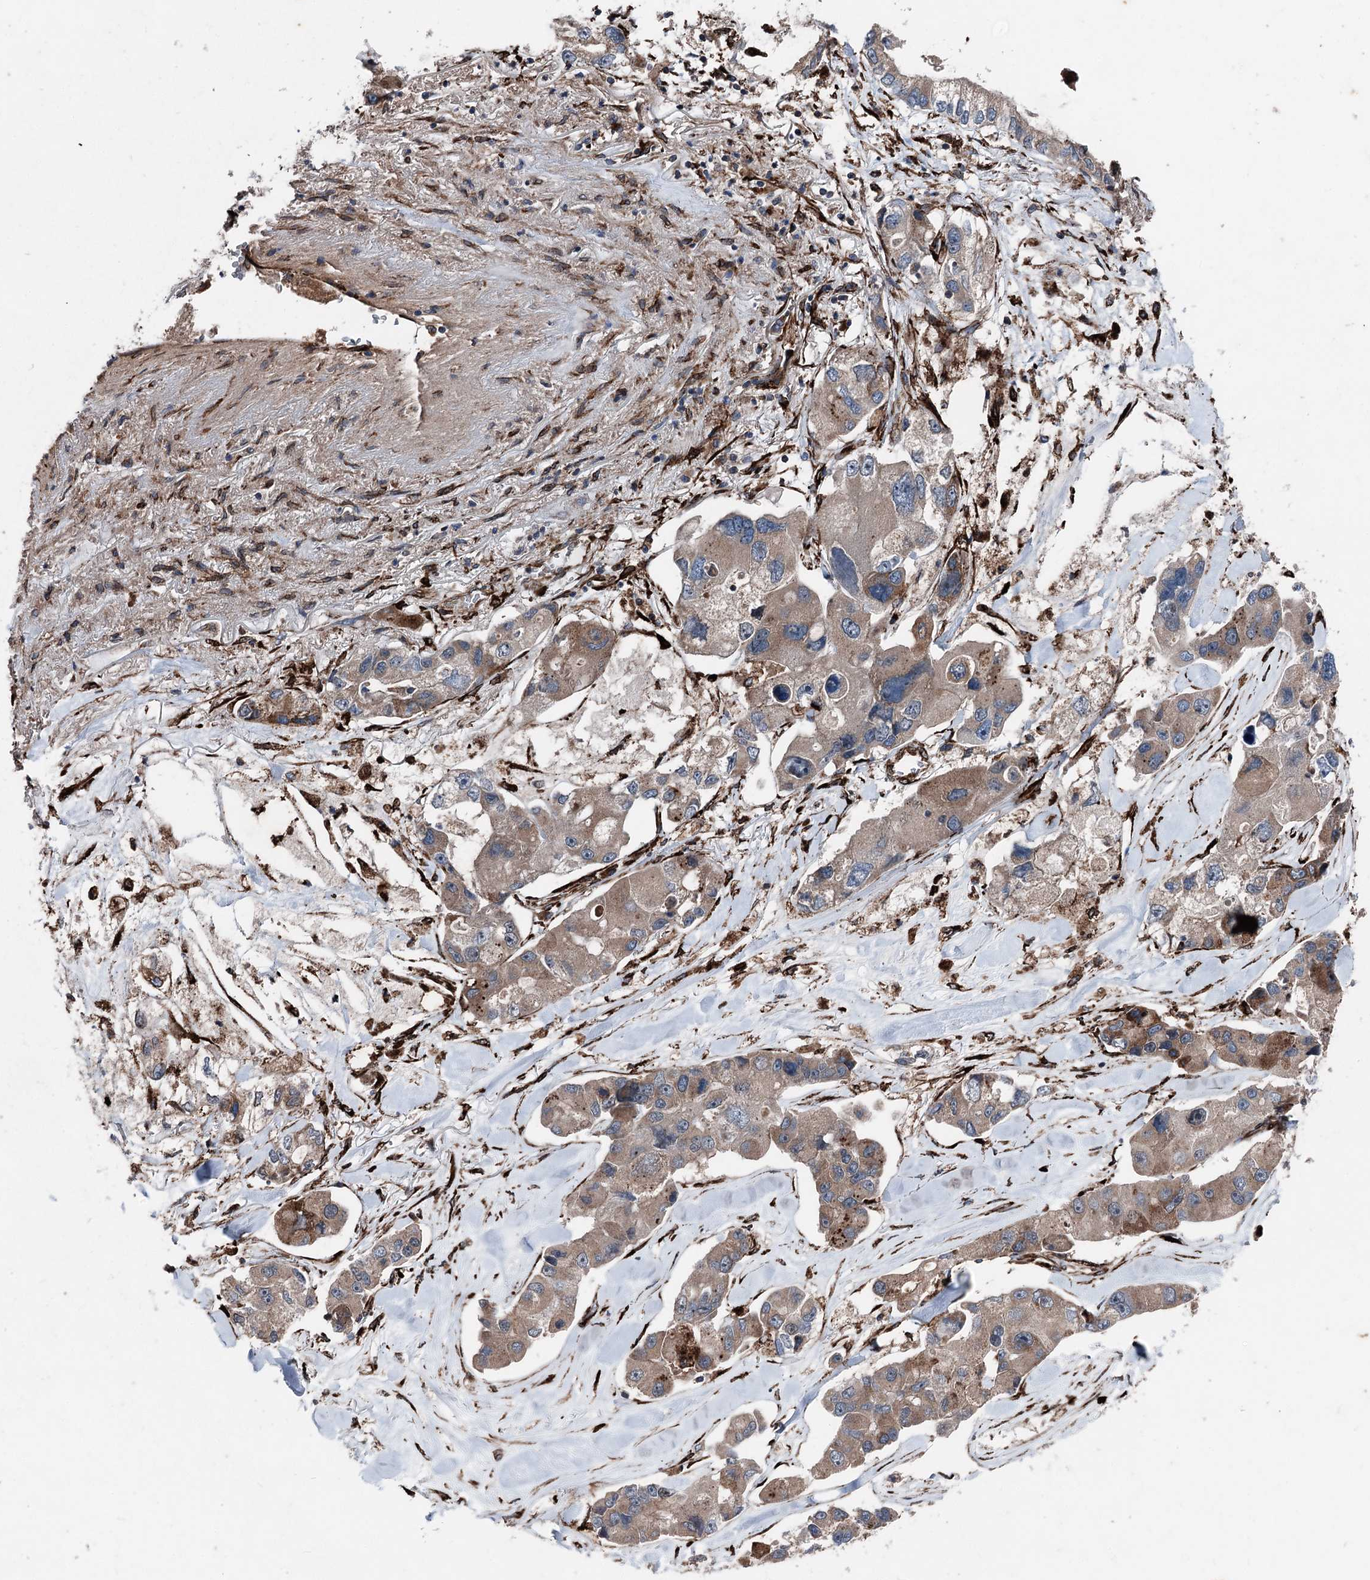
{"staining": {"intensity": "weak", "quantity": ">75%", "location": "cytoplasmic/membranous"}, "tissue": "lung cancer", "cell_type": "Tumor cells", "image_type": "cancer", "snomed": [{"axis": "morphology", "description": "Adenocarcinoma, NOS"}, {"axis": "topography", "description": "Lung"}], "caption": "Immunohistochemistry (DAB (3,3'-diaminobenzidine)) staining of human adenocarcinoma (lung) reveals weak cytoplasmic/membranous protein positivity in approximately >75% of tumor cells. Using DAB (3,3'-diaminobenzidine) (brown) and hematoxylin (blue) stains, captured at high magnification using brightfield microscopy.", "gene": "DDIAS", "patient": {"sex": "female", "age": 54}}